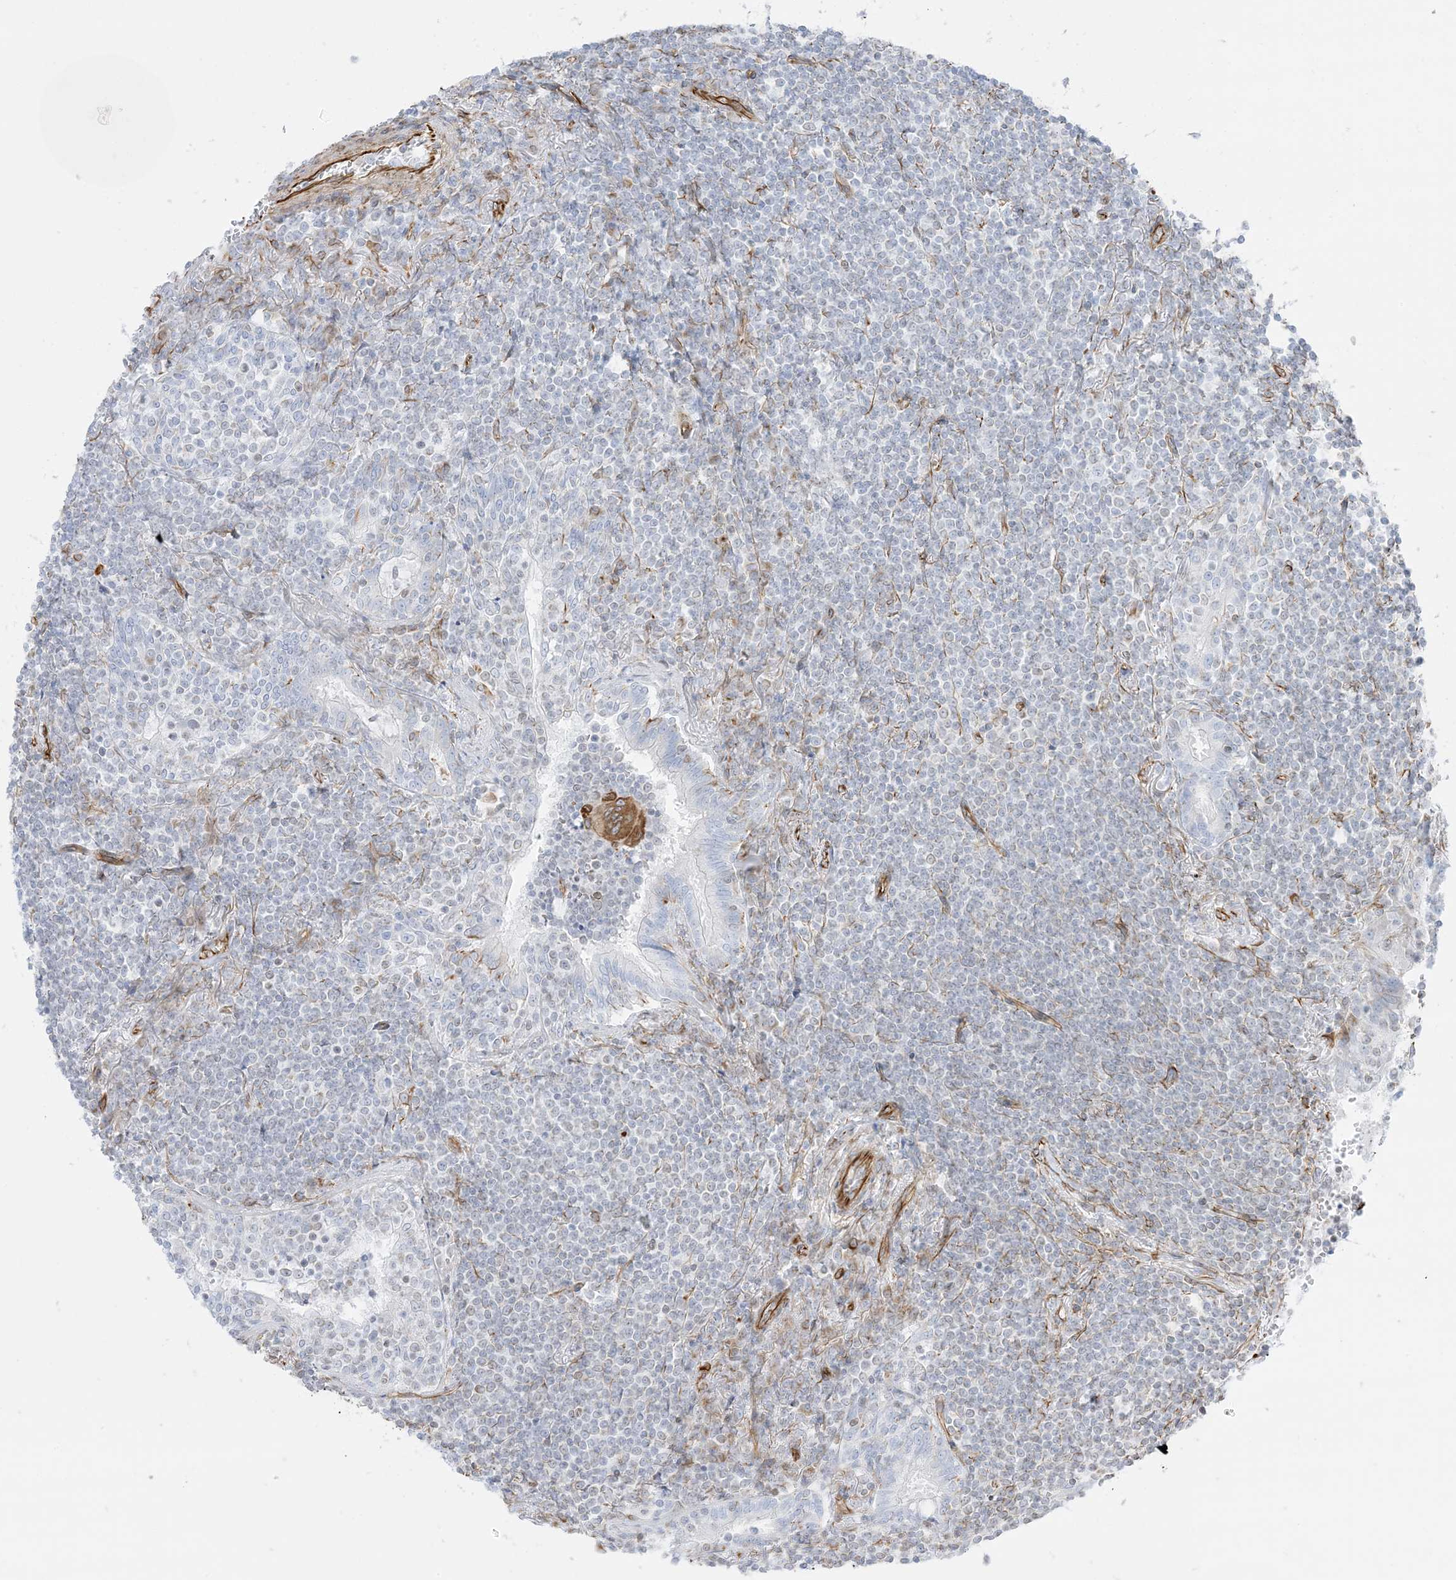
{"staining": {"intensity": "negative", "quantity": "none", "location": "none"}, "tissue": "lymphoma", "cell_type": "Tumor cells", "image_type": "cancer", "snomed": [{"axis": "morphology", "description": "Malignant lymphoma, non-Hodgkin's type, Low grade"}, {"axis": "topography", "description": "Lung"}], "caption": "This is an immunohistochemistry photomicrograph of human malignant lymphoma, non-Hodgkin's type (low-grade). There is no expression in tumor cells.", "gene": "PID1", "patient": {"sex": "female", "age": 71}}